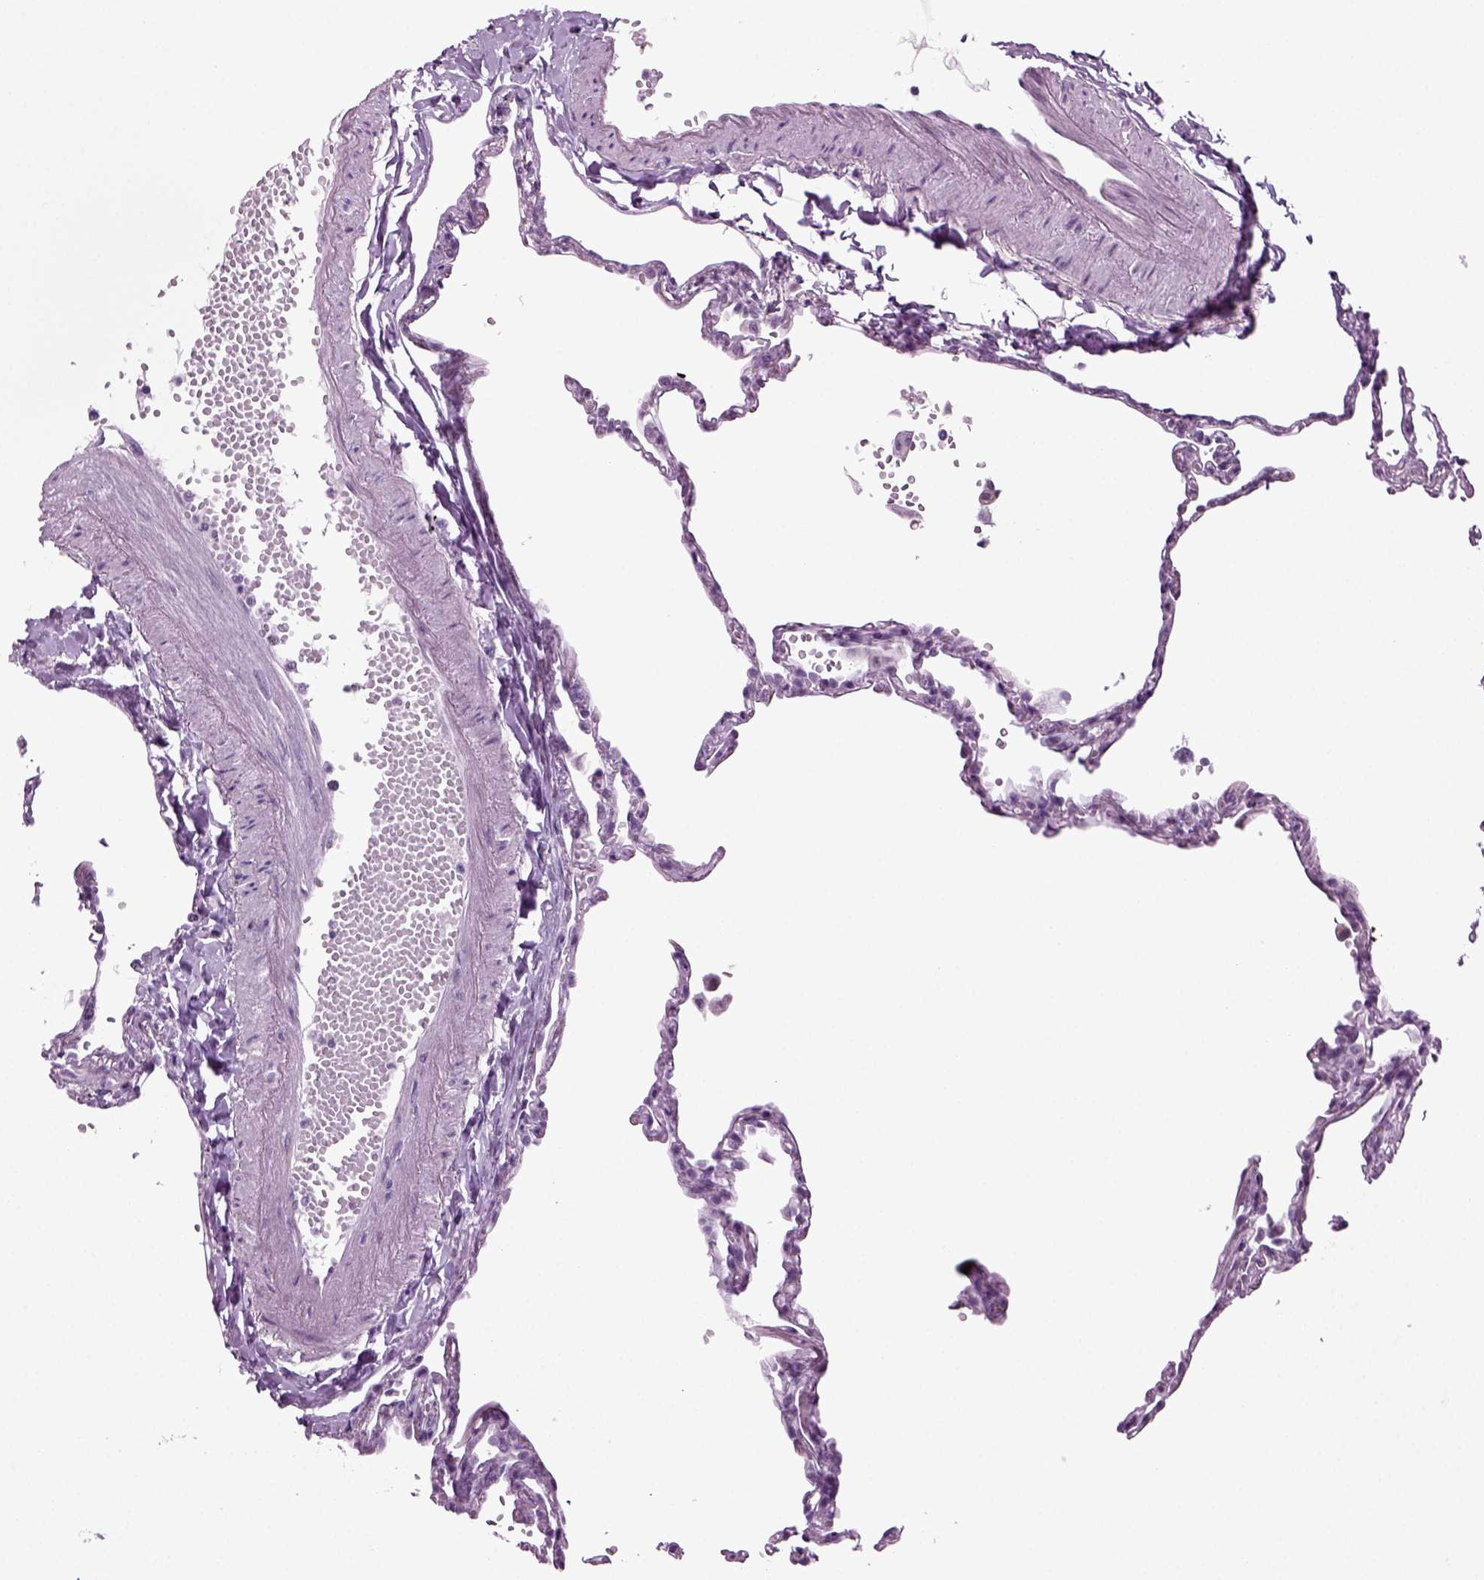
{"staining": {"intensity": "negative", "quantity": "none", "location": "none"}, "tissue": "lung", "cell_type": "Alveolar cells", "image_type": "normal", "snomed": [{"axis": "morphology", "description": "Normal tissue, NOS"}, {"axis": "topography", "description": "Lung"}], "caption": "Immunohistochemistry (IHC) image of normal lung: lung stained with DAB shows no significant protein expression in alveolar cells. (DAB (3,3'-diaminobenzidine) IHC with hematoxylin counter stain).", "gene": "RFX3", "patient": {"sex": "male", "age": 78}}